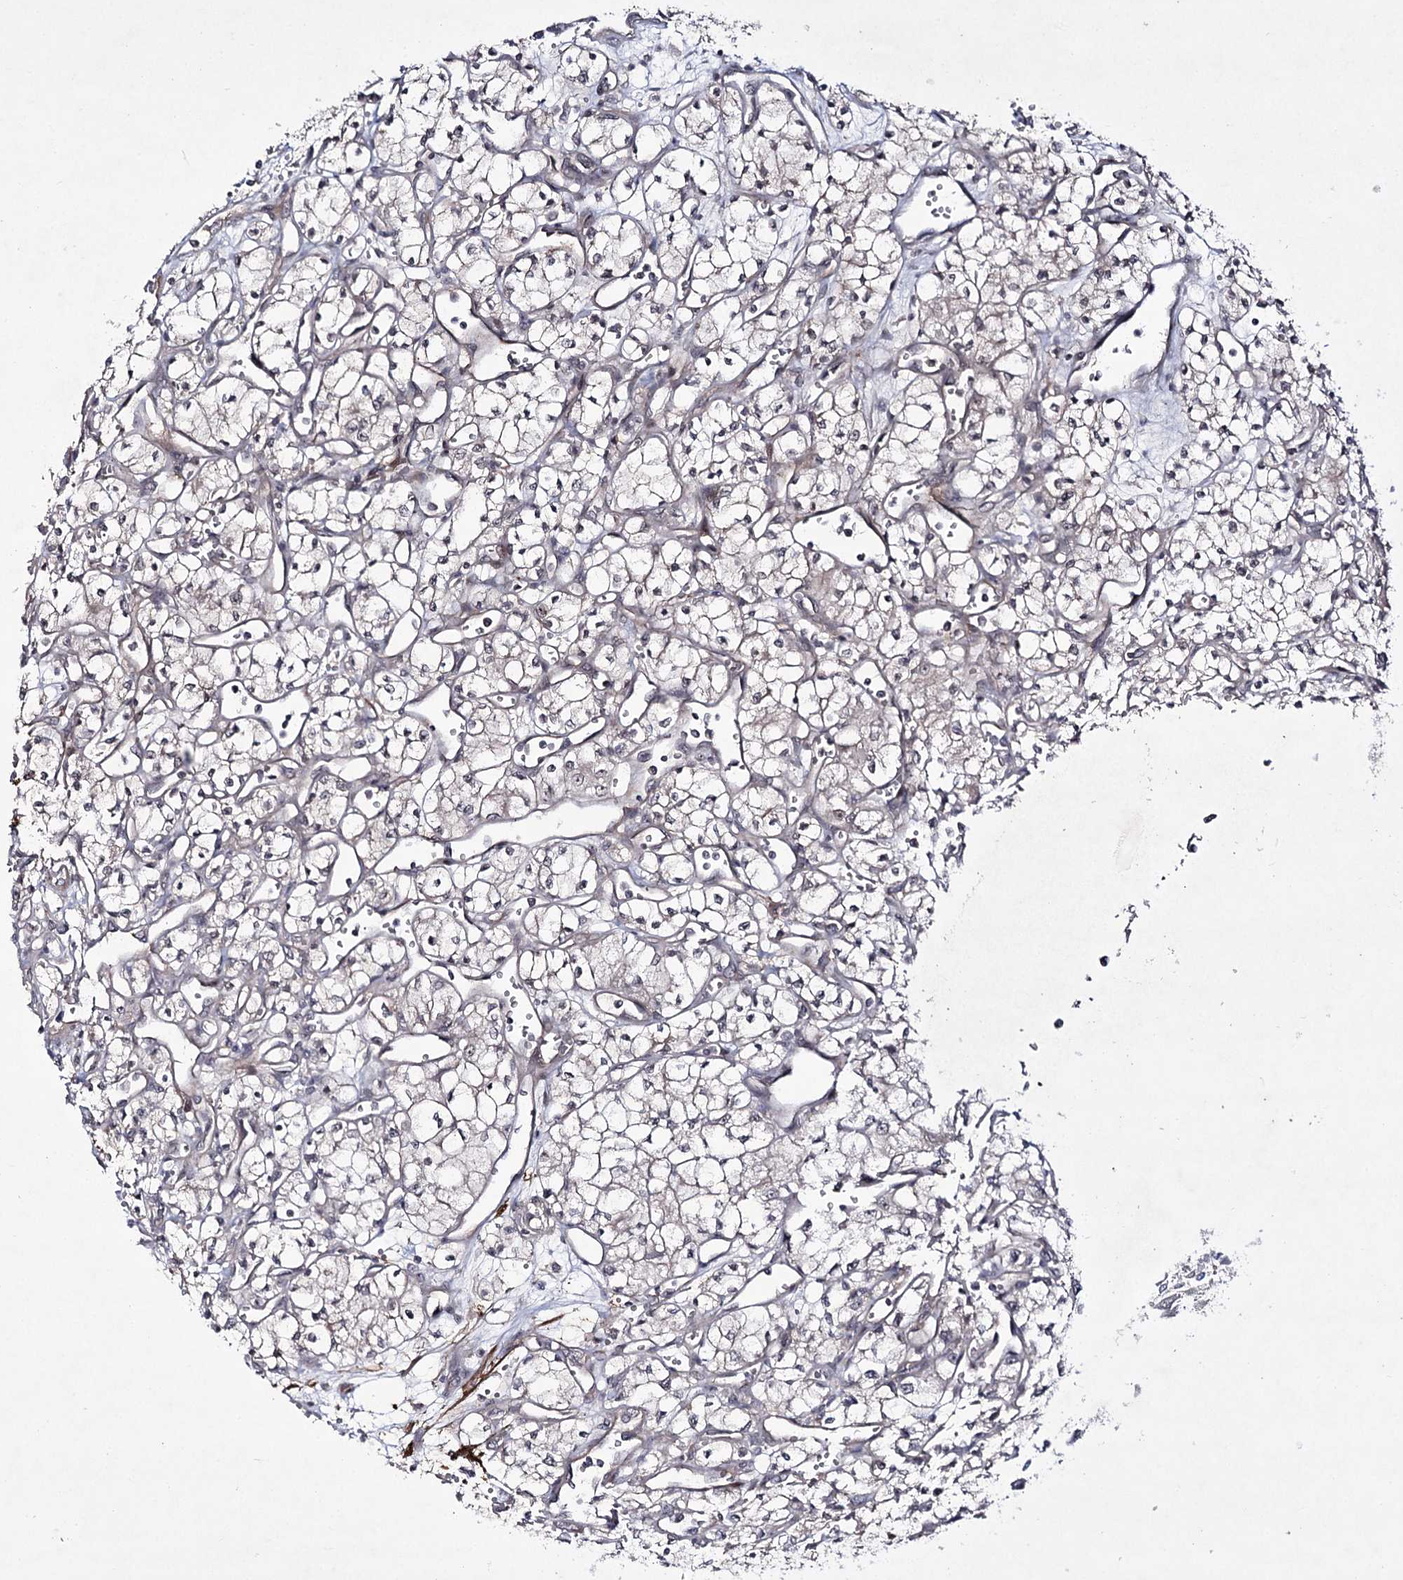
{"staining": {"intensity": "negative", "quantity": "none", "location": "none"}, "tissue": "renal cancer", "cell_type": "Tumor cells", "image_type": "cancer", "snomed": [{"axis": "morphology", "description": "Adenocarcinoma, NOS"}, {"axis": "topography", "description": "Kidney"}], "caption": "The immunohistochemistry micrograph has no significant positivity in tumor cells of renal cancer tissue.", "gene": "HOXC11", "patient": {"sex": "male", "age": 59}}